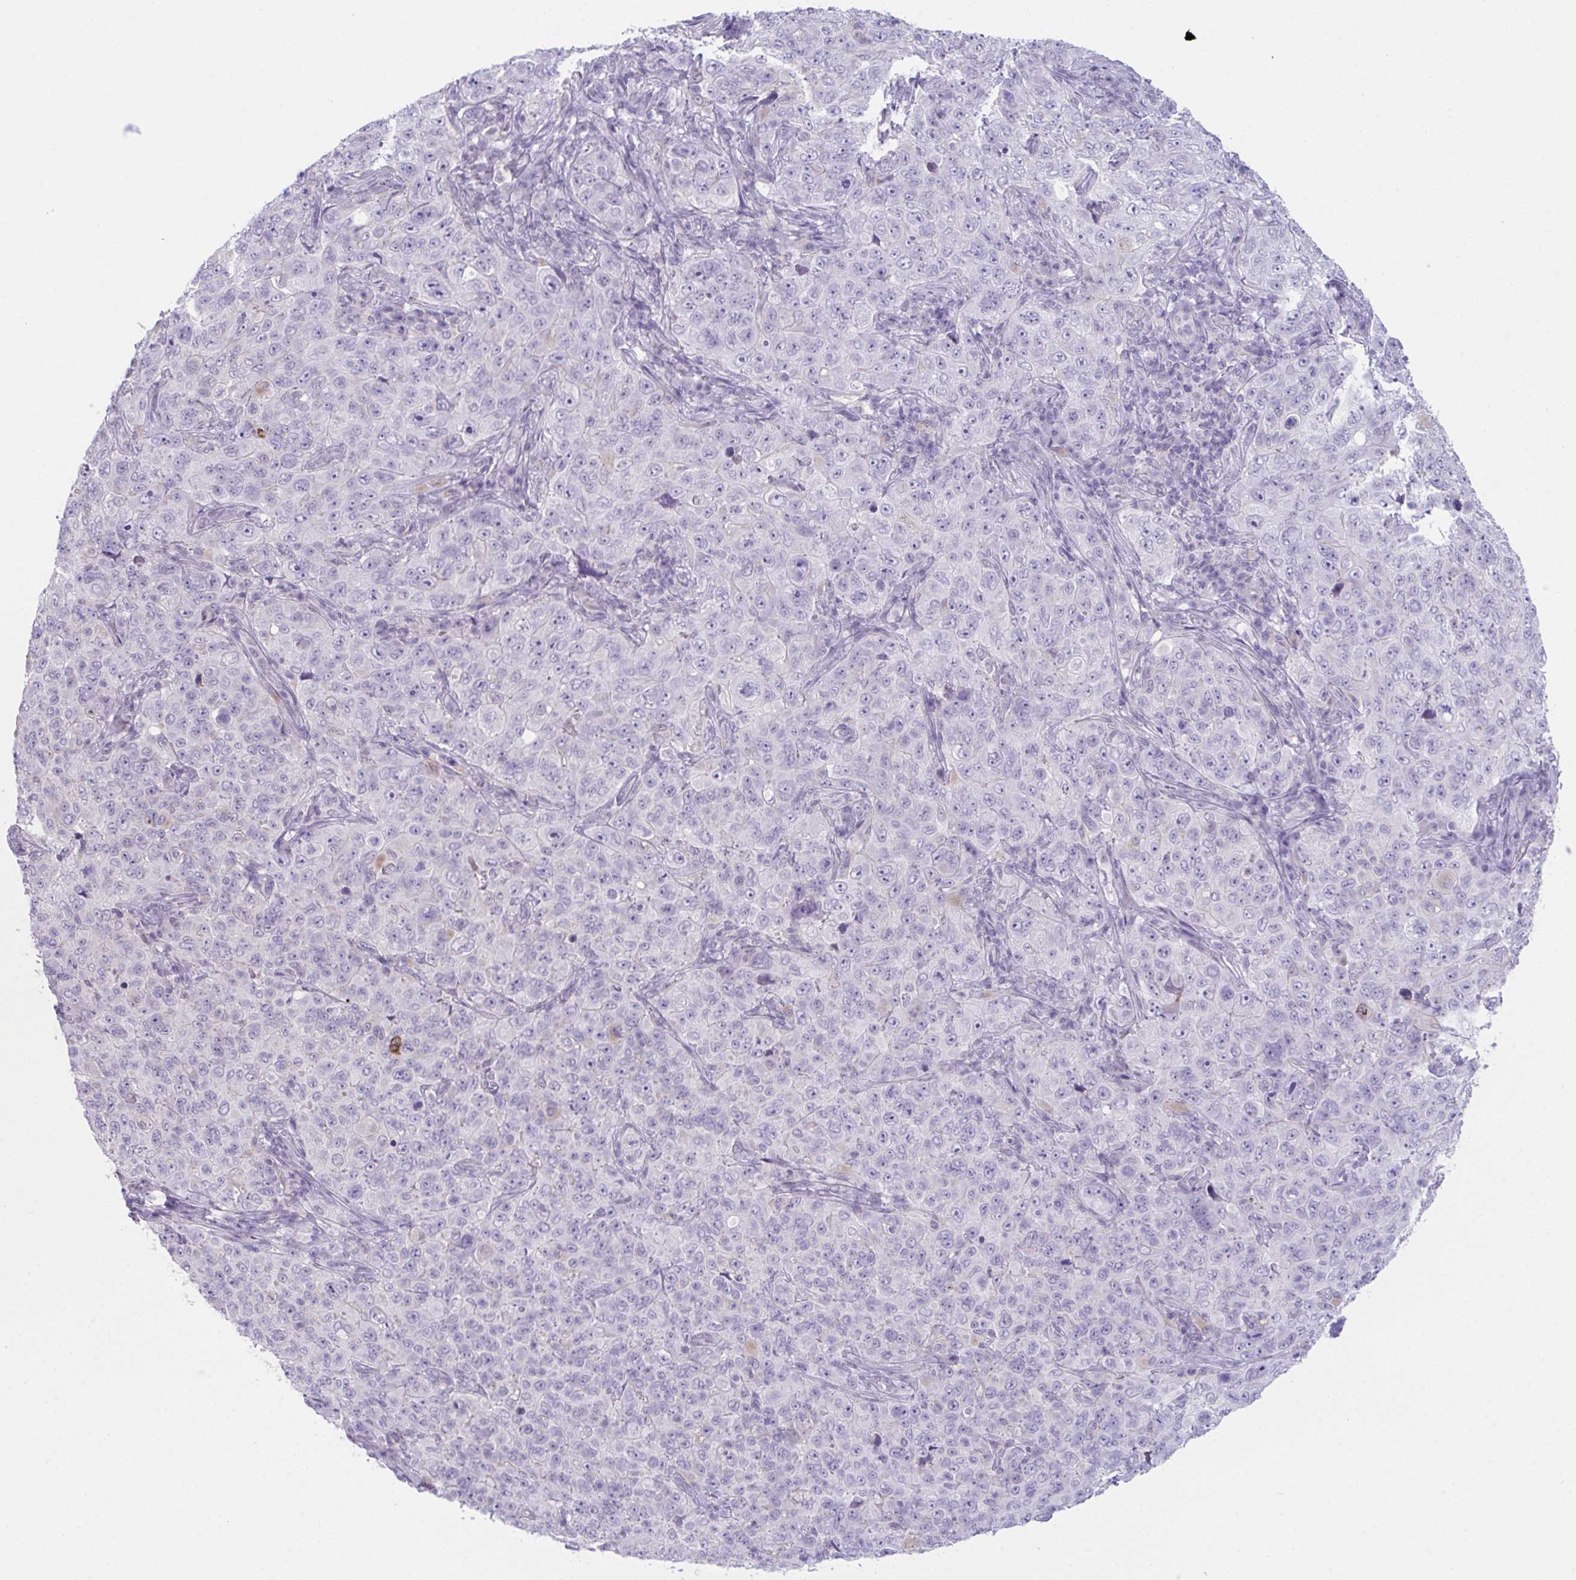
{"staining": {"intensity": "negative", "quantity": "none", "location": "none"}, "tissue": "pancreatic cancer", "cell_type": "Tumor cells", "image_type": "cancer", "snomed": [{"axis": "morphology", "description": "Adenocarcinoma, NOS"}, {"axis": "topography", "description": "Pancreas"}], "caption": "Pancreatic cancer (adenocarcinoma) was stained to show a protein in brown. There is no significant positivity in tumor cells.", "gene": "ATP6V0D2", "patient": {"sex": "male", "age": 68}}